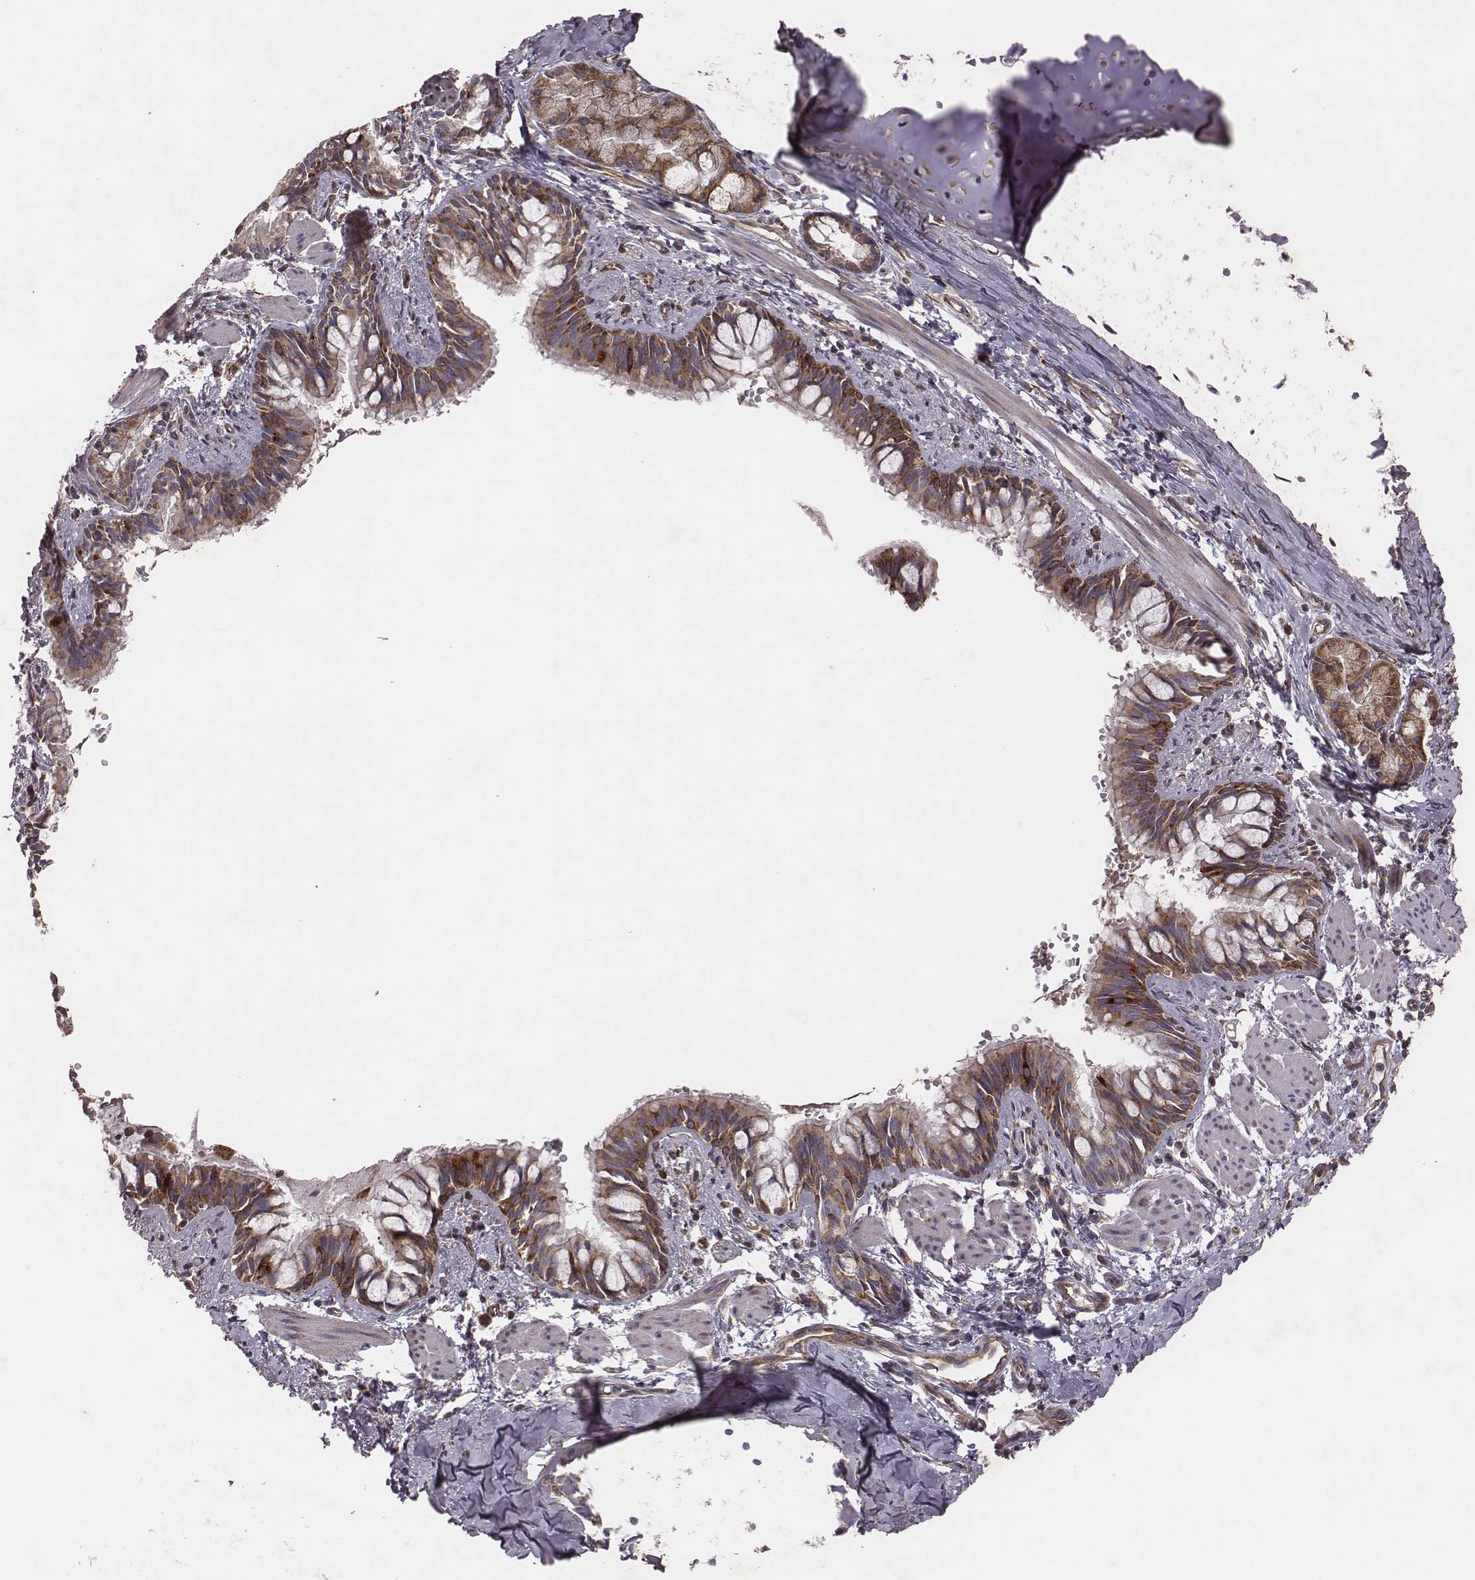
{"staining": {"intensity": "strong", "quantity": ">75%", "location": "cytoplasmic/membranous"}, "tissue": "bronchus", "cell_type": "Respiratory epithelial cells", "image_type": "normal", "snomed": [{"axis": "morphology", "description": "Normal tissue, NOS"}, {"axis": "topography", "description": "Bronchus"}], "caption": "IHC micrograph of unremarkable bronchus stained for a protein (brown), which reveals high levels of strong cytoplasmic/membranous staining in approximately >75% of respiratory epithelial cells.", "gene": "TXLNA", "patient": {"sex": "male", "age": 1}}